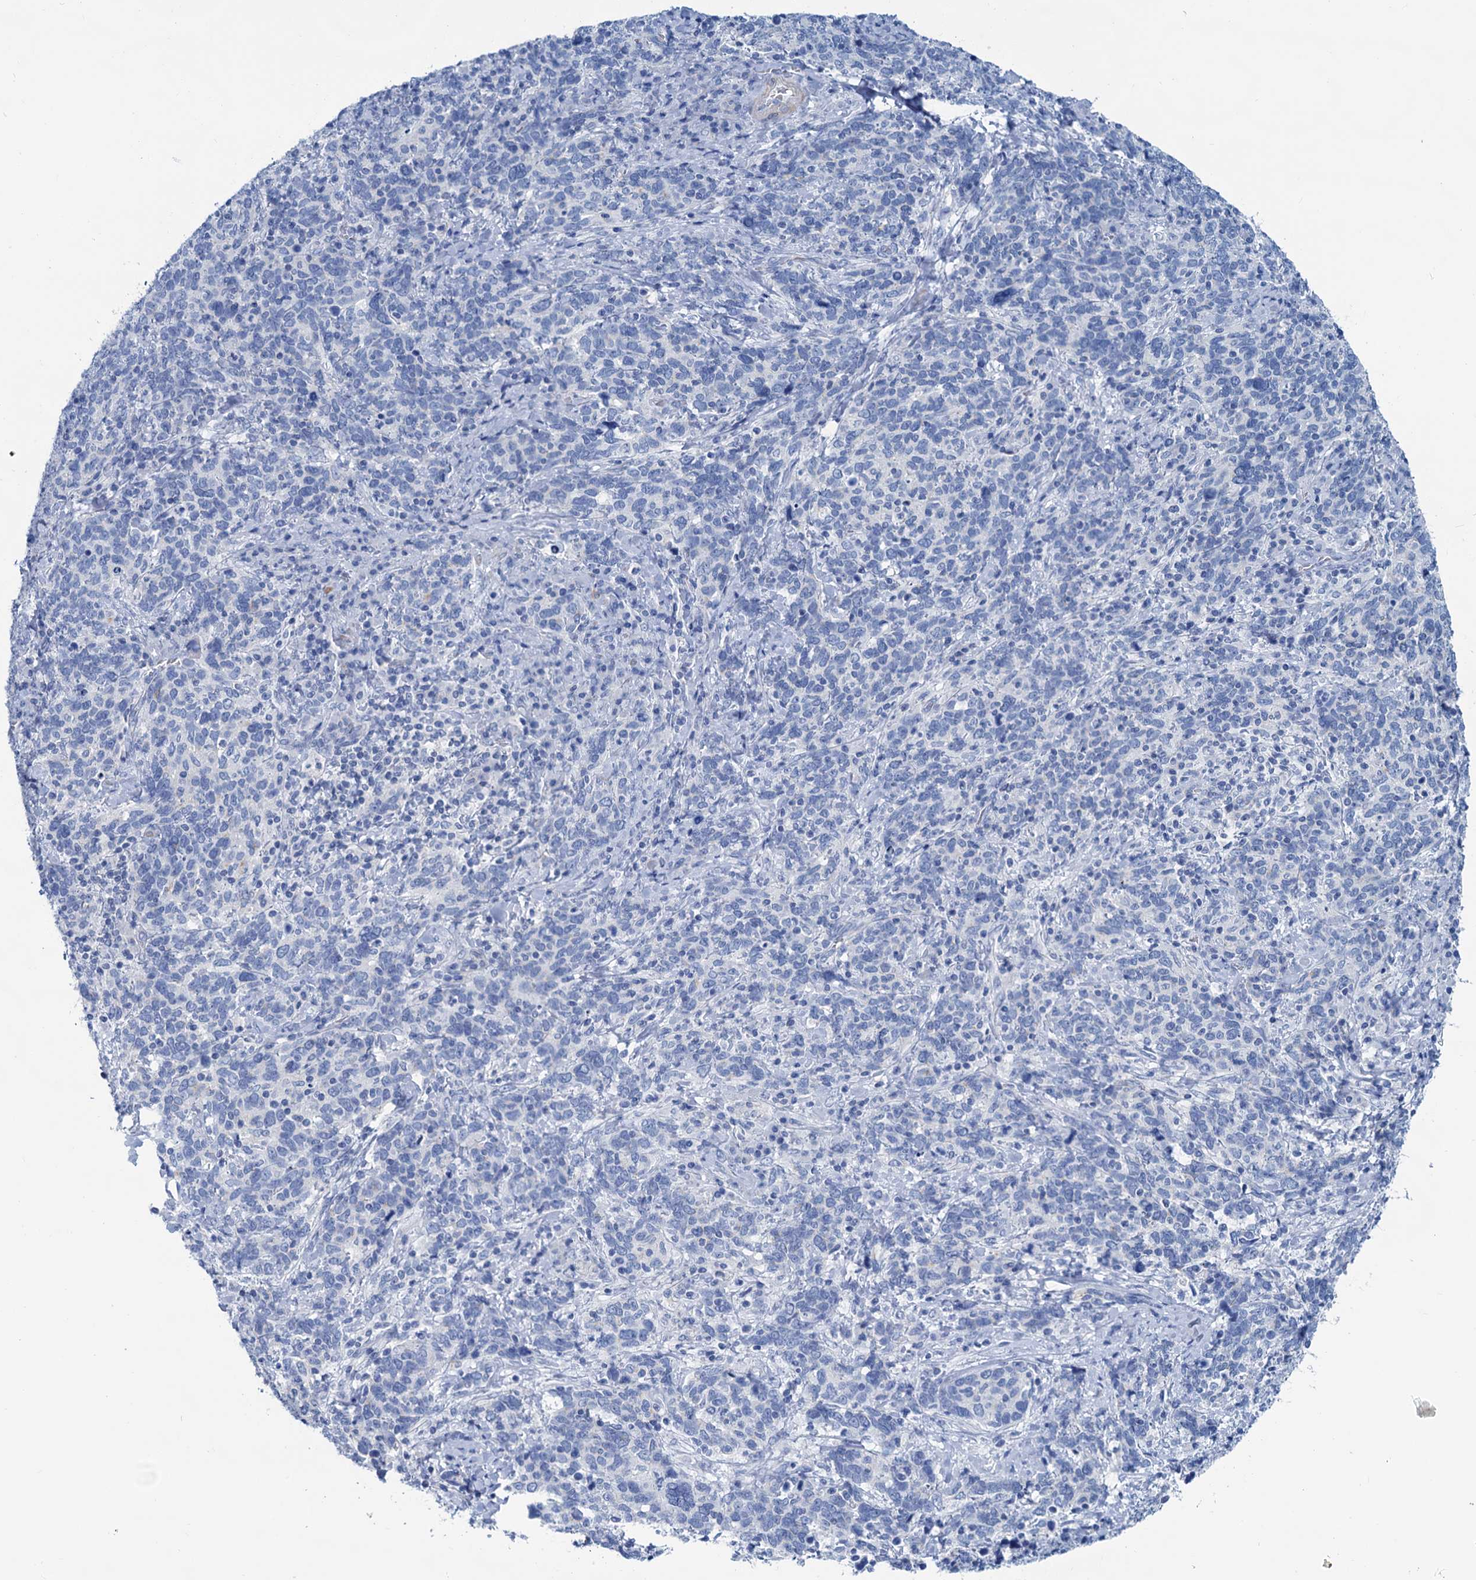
{"staining": {"intensity": "negative", "quantity": "none", "location": "none"}, "tissue": "cervical cancer", "cell_type": "Tumor cells", "image_type": "cancer", "snomed": [{"axis": "morphology", "description": "Squamous cell carcinoma, NOS"}, {"axis": "topography", "description": "Cervix"}], "caption": "The photomicrograph exhibits no staining of tumor cells in cervical squamous cell carcinoma.", "gene": "SLC1A3", "patient": {"sex": "female", "age": 41}}